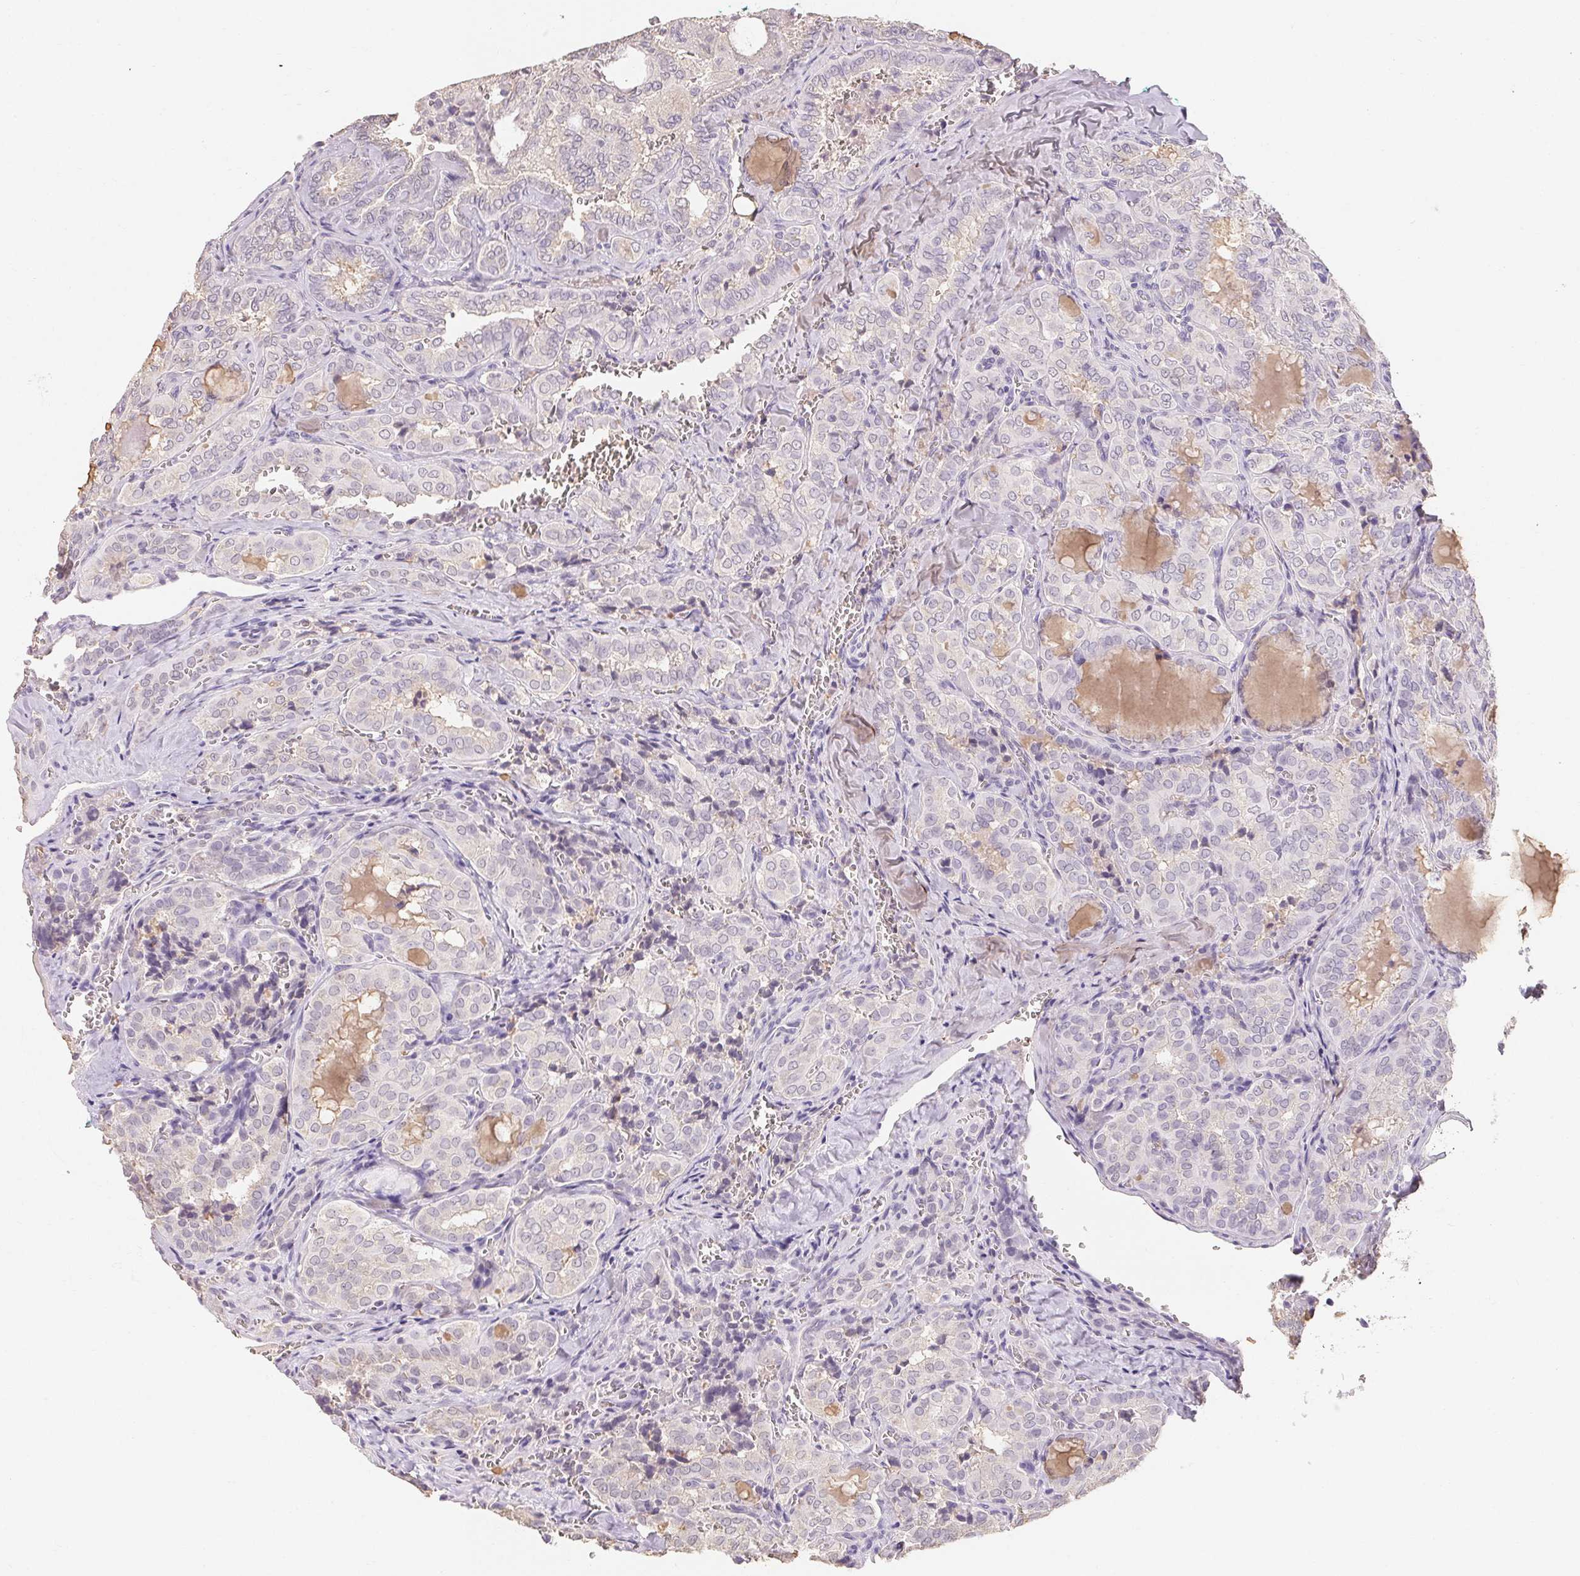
{"staining": {"intensity": "negative", "quantity": "none", "location": "none"}, "tissue": "thyroid cancer", "cell_type": "Tumor cells", "image_type": "cancer", "snomed": [{"axis": "morphology", "description": "Papillary adenocarcinoma, NOS"}, {"axis": "topography", "description": "Thyroid gland"}], "caption": "High magnification brightfield microscopy of thyroid papillary adenocarcinoma stained with DAB (brown) and counterstained with hematoxylin (blue): tumor cells show no significant positivity. (Immunohistochemistry, brightfield microscopy, high magnification).", "gene": "MAP7D2", "patient": {"sex": "female", "age": 41}}